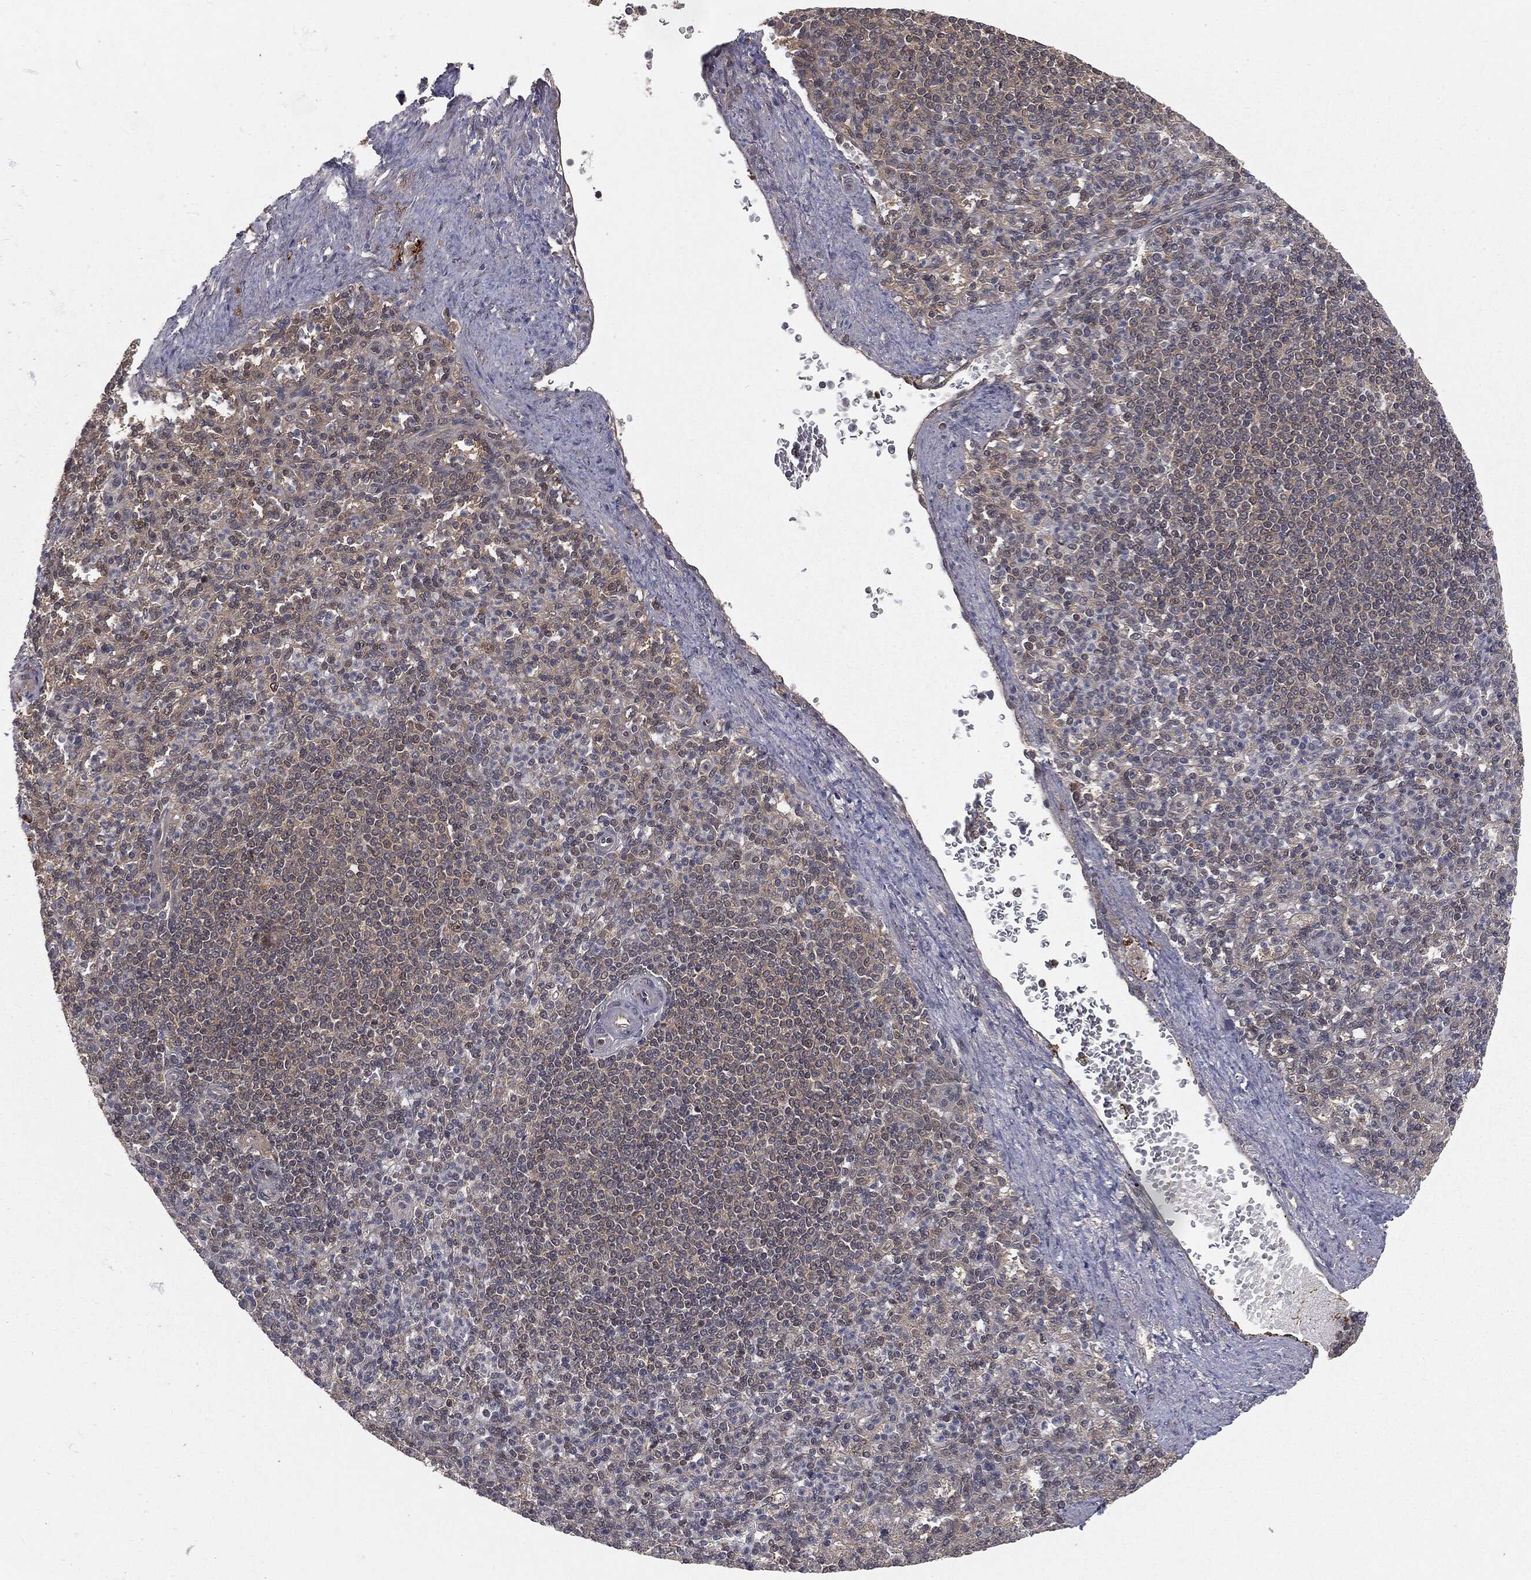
{"staining": {"intensity": "negative", "quantity": "none", "location": "none"}, "tissue": "spleen", "cell_type": "Cells in red pulp", "image_type": "normal", "snomed": [{"axis": "morphology", "description": "Normal tissue, NOS"}, {"axis": "topography", "description": "Spleen"}], "caption": "A micrograph of spleen stained for a protein displays no brown staining in cells in red pulp.", "gene": "FBXO7", "patient": {"sex": "female", "age": 74}}